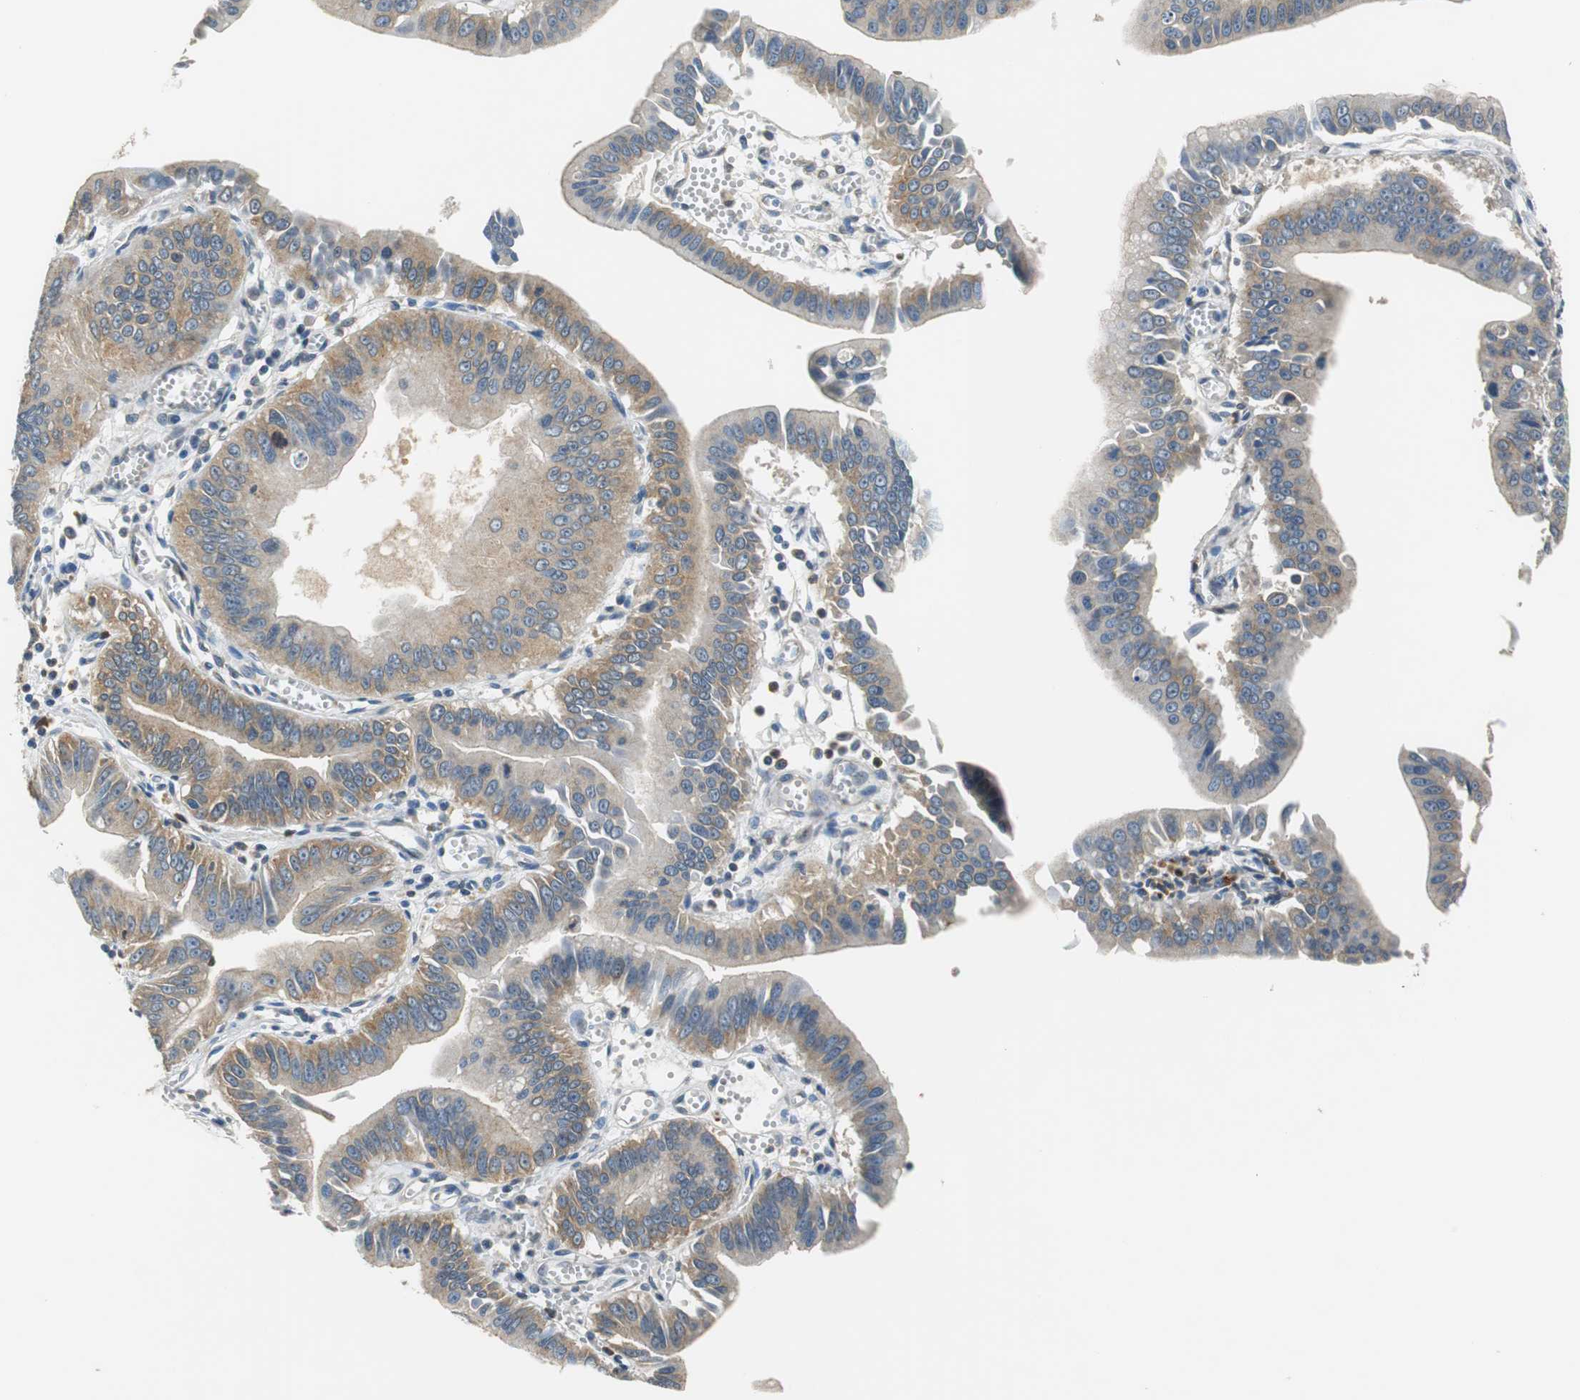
{"staining": {"intensity": "moderate", "quantity": ">75%", "location": "cytoplasmic/membranous"}, "tissue": "pancreatic cancer", "cell_type": "Tumor cells", "image_type": "cancer", "snomed": [{"axis": "morphology", "description": "Normal tissue, NOS"}, {"axis": "topography", "description": "Lymph node"}], "caption": "The micrograph displays immunohistochemical staining of pancreatic cancer. There is moderate cytoplasmic/membranous staining is identified in approximately >75% of tumor cells.", "gene": "CNOT3", "patient": {"sex": "male", "age": 50}}